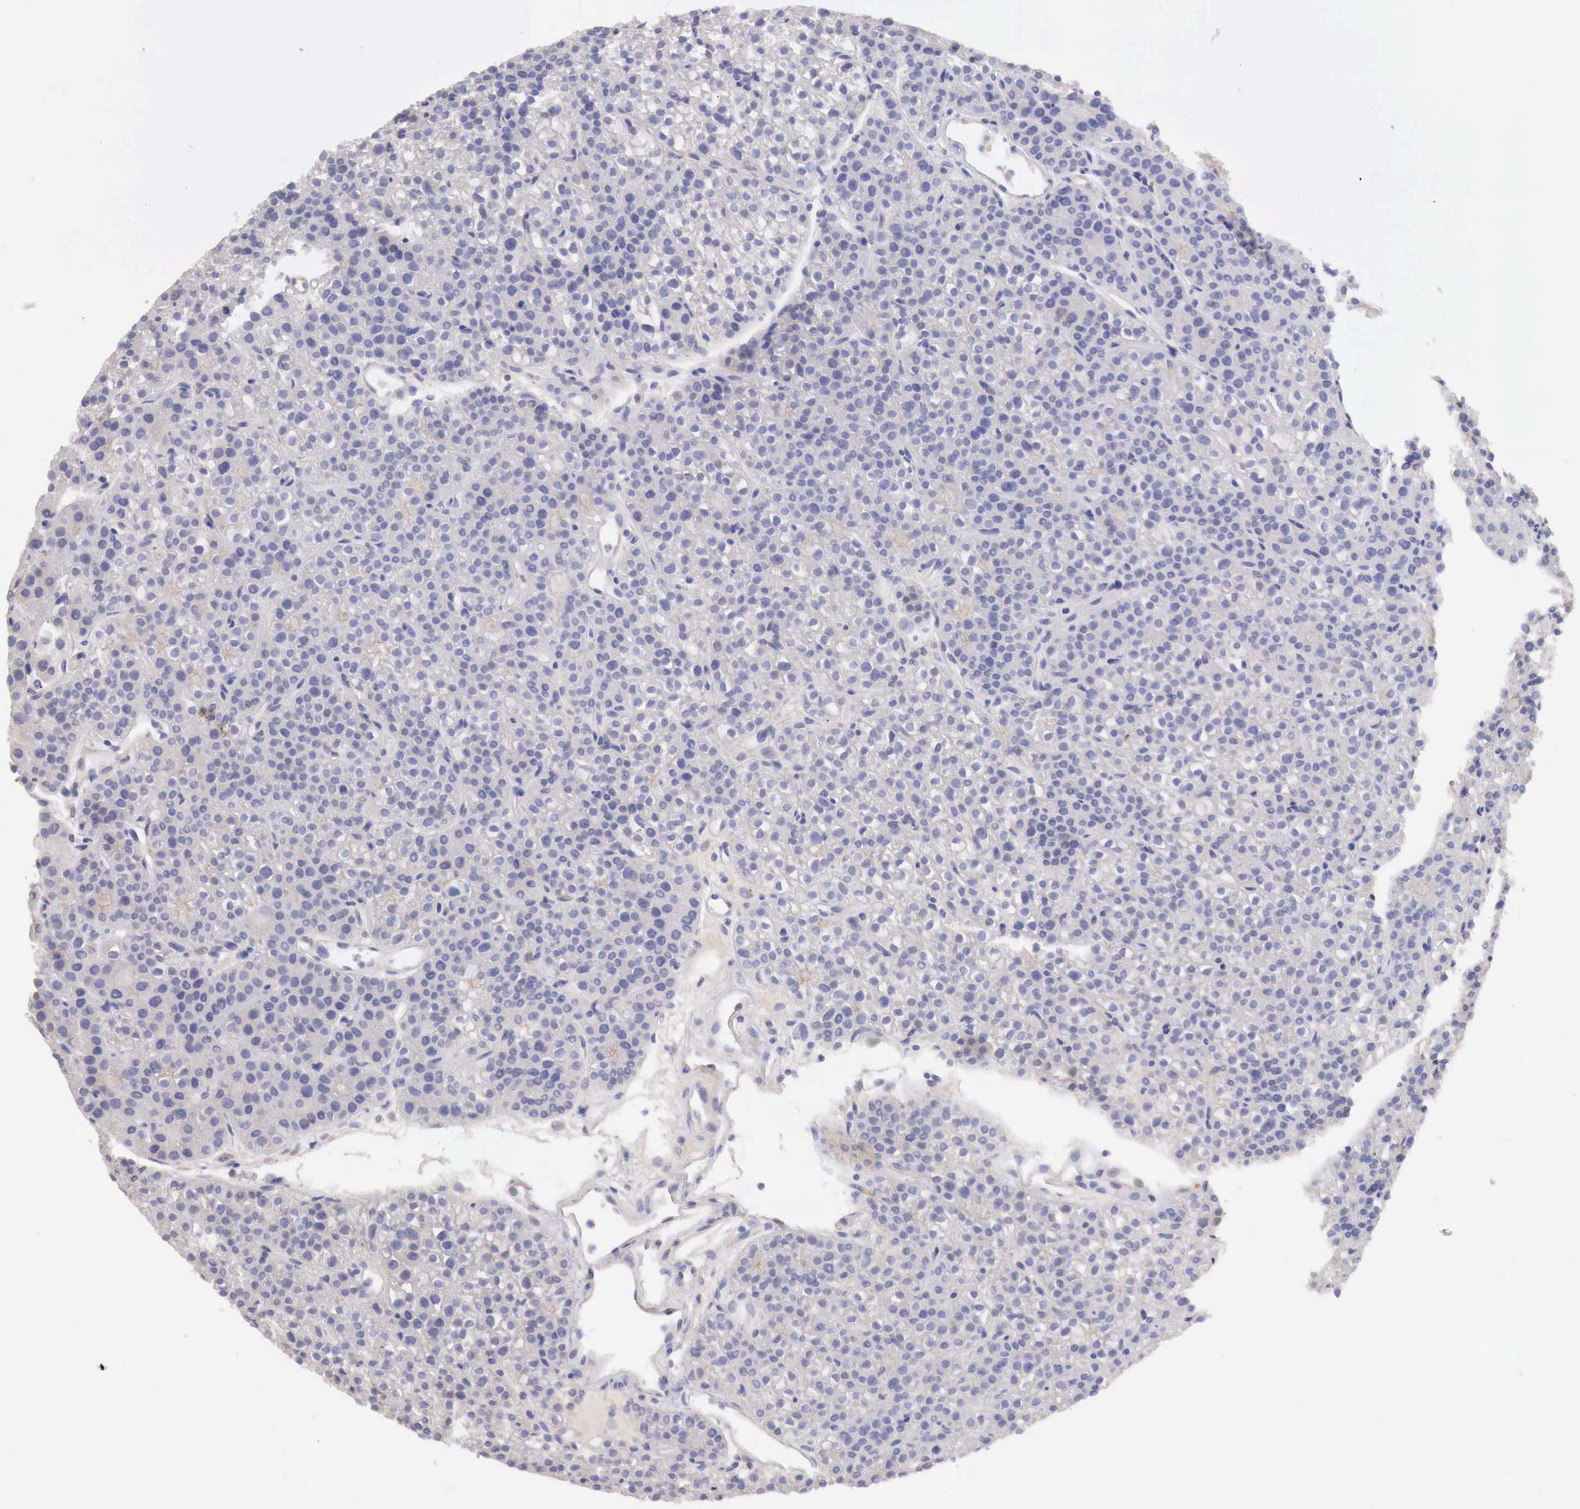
{"staining": {"intensity": "negative", "quantity": "none", "location": "none"}, "tissue": "parathyroid gland", "cell_type": "Glandular cells", "image_type": "normal", "snomed": [{"axis": "morphology", "description": "Normal tissue, NOS"}, {"axis": "topography", "description": "Parathyroid gland"}], "caption": "Glandular cells are negative for protein expression in unremarkable human parathyroid gland. Nuclei are stained in blue.", "gene": "KLHDC7B", "patient": {"sex": "male", "age": 71}}